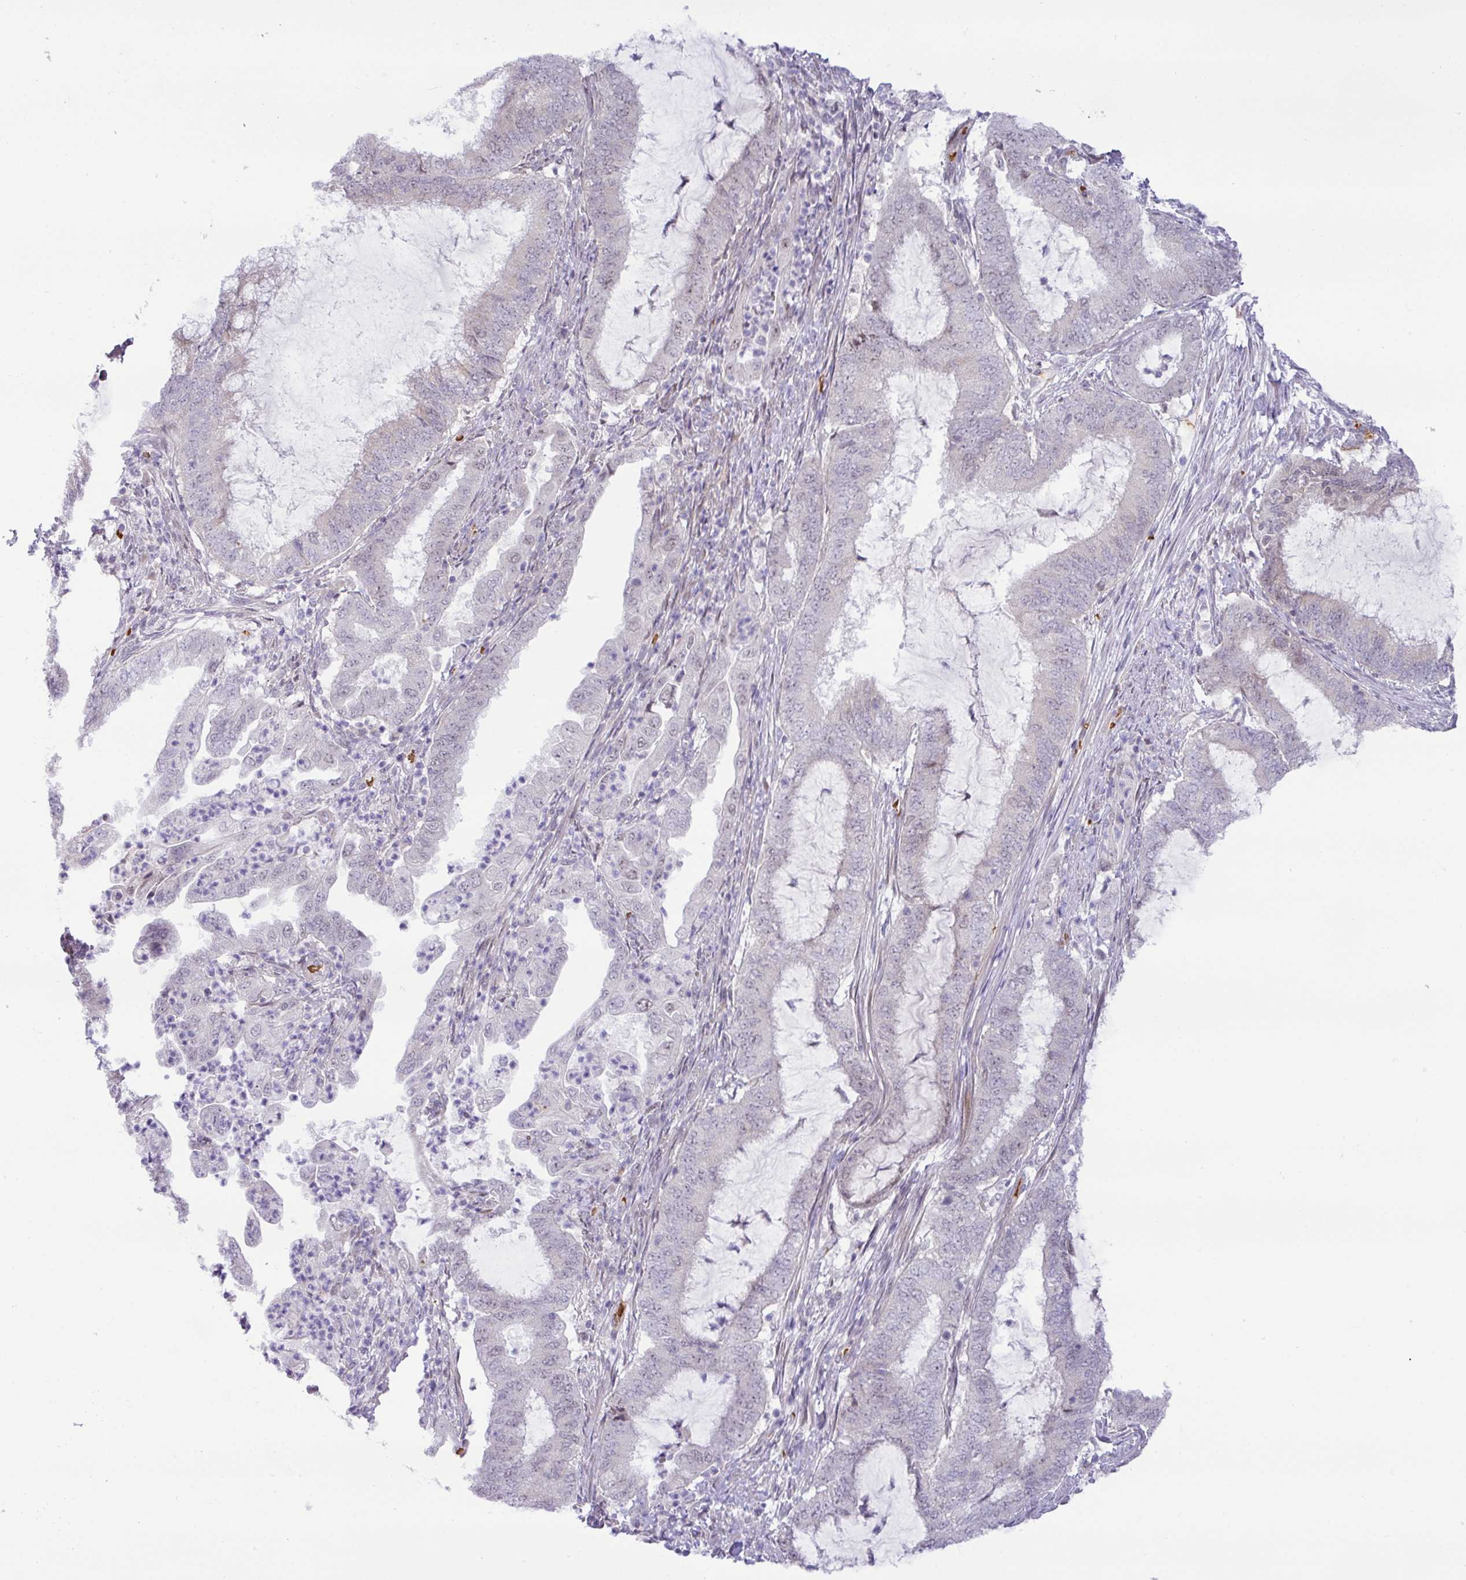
{"staining": {"intensity": "weak", "quantity": "<25%", "location": "nuclear"}, "tissue": "endometrial cancer", "cell_type": "Tumor cells", "image_type": "cancer", "snomed": [{"axis": "morphology", "description": "Adenocarcinoma, NOS"}, {"axis": "topography", "description": "Endometrium"}], "caption": "DAB (3,3'-diaminobenzidine) immunohistochemical staining of human endometrial adenocarcinoma demonstrates no significant positivity in tumor cells.", "gene": "PARP2", "patient": {"sex": "female", "age": 51}}